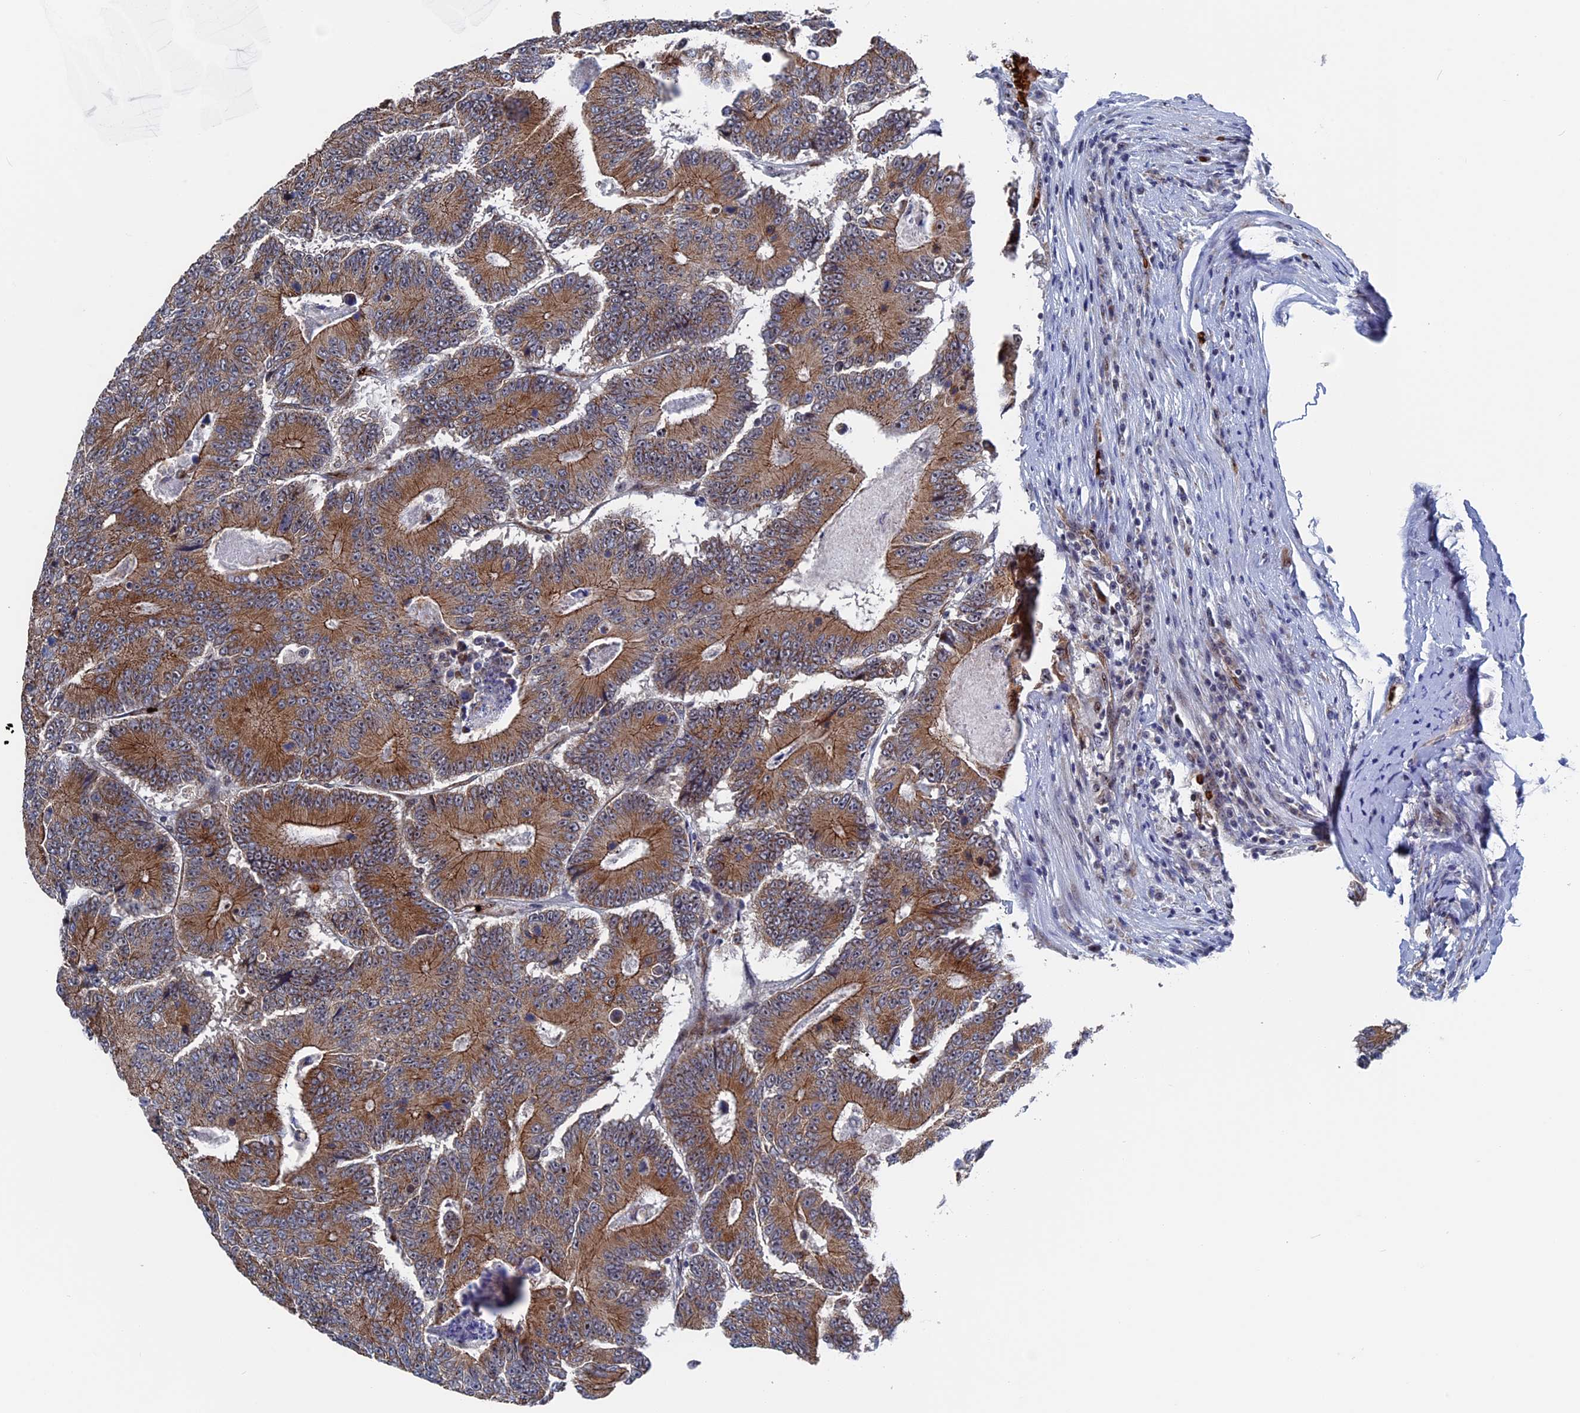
{"staining": {"intensity": "moderate", "quantity": ">75%", "location": "cytoplasmic/membranous"}, "tissue": "colorectal cancer", "cell_type": "Tumor cells", "image_type": "cancer", "snomed": [{"axis": "morphology", "description": "Adenocarcinoma, NOS"}, {"axis": "topography", "description": "Colon"}], "caption": "Protein staining shows moderate cytoplasmic/membranous expression in about >75% of tumor cells in colorectal cancer. The staining was performed using DAB (3,3'-diaminobenzidine), with brown indicating positive protein expression. Nuclei are stained blue with hematoxylin.", "gene": "EXOSC9", "patient": {"sex": "male", "age": 83}}